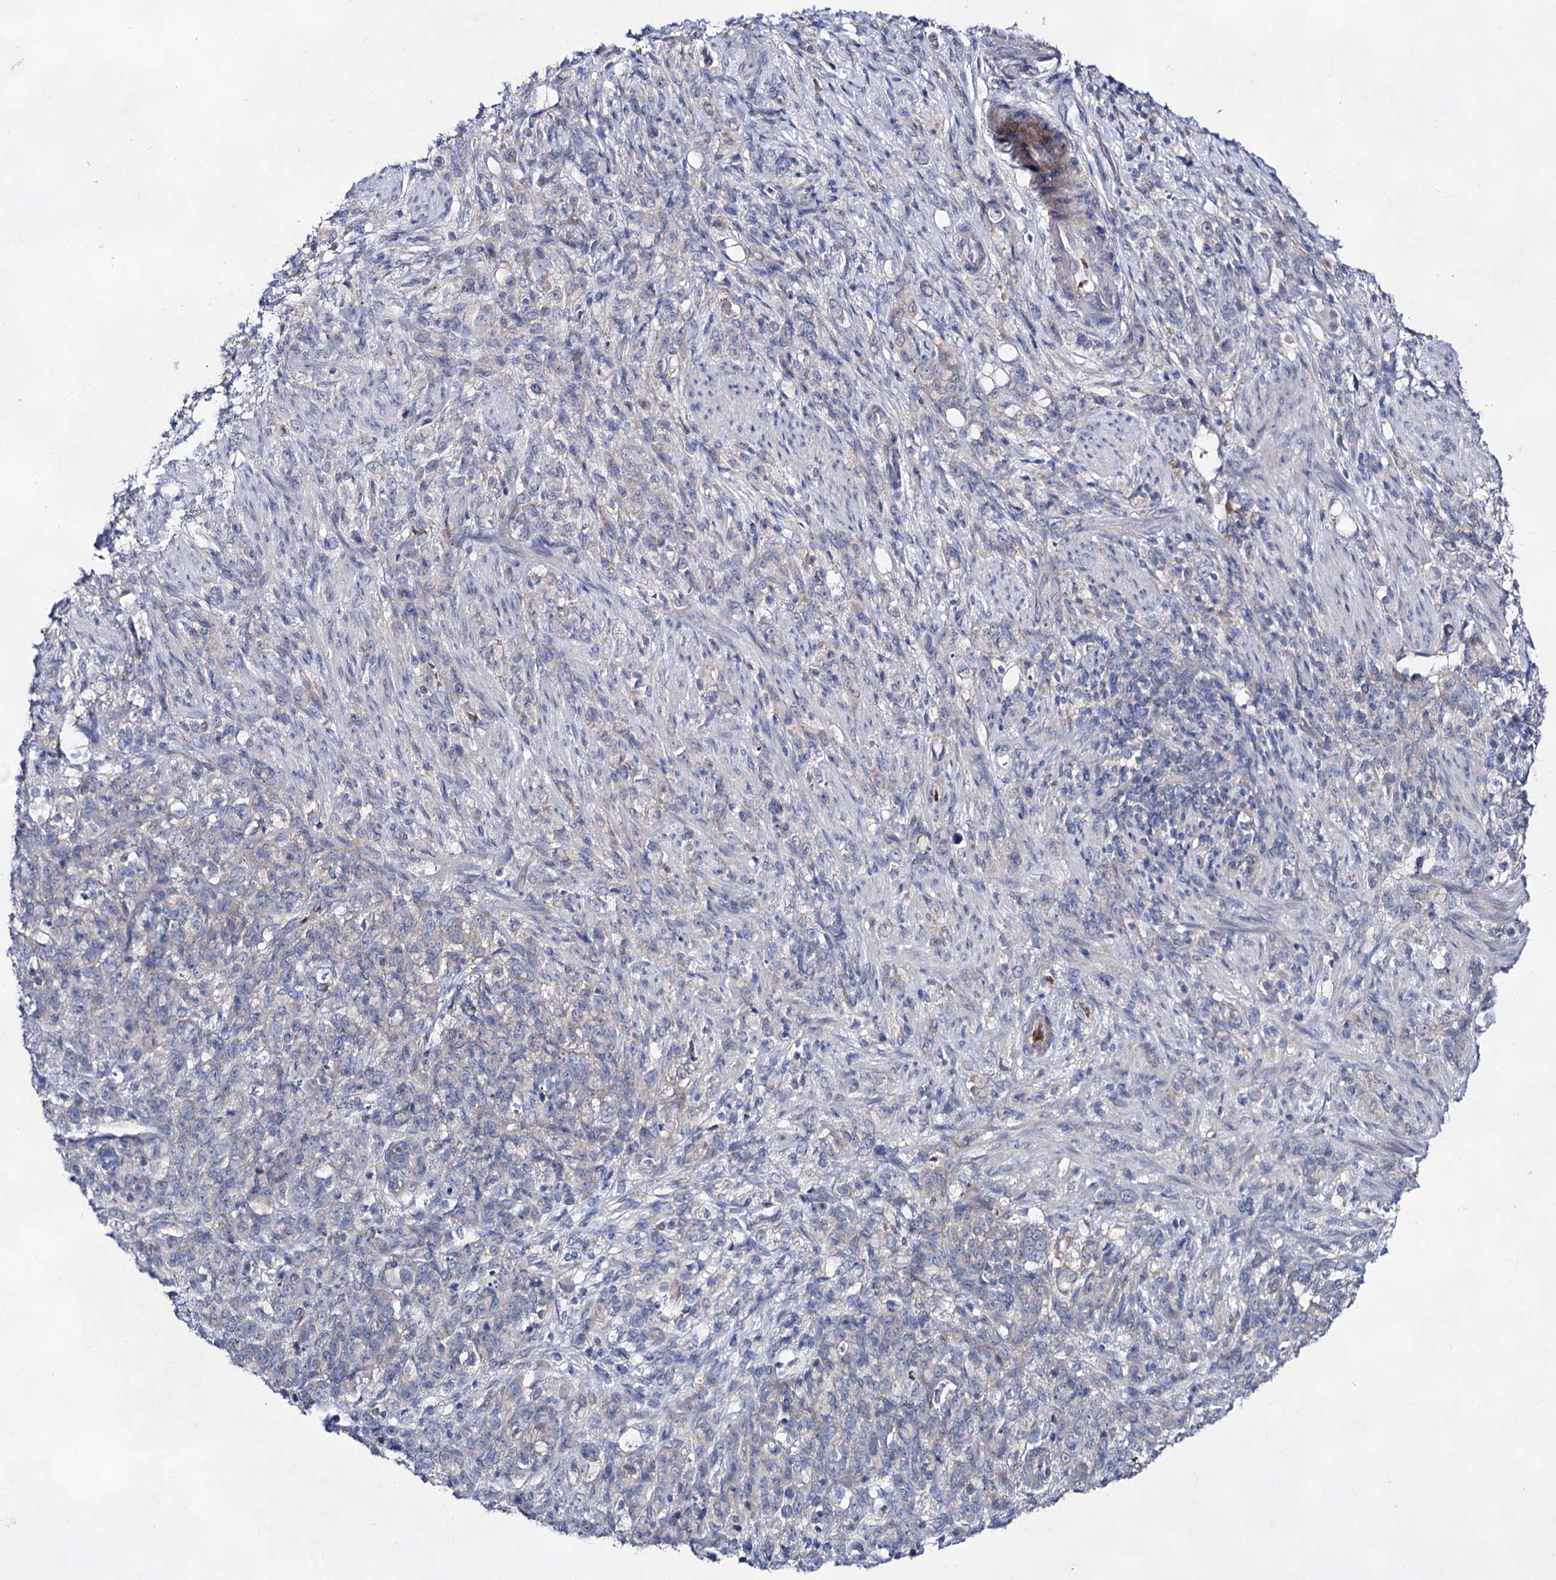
{"staining": {"intensity": "negative", "quantity": "none", "location": "none"}, "tissue": "stomach cancer", "cell_type": "Tumor cells", "image_type": "cancer", "snomed": [{"axis": "morphology", "description": "Adenocarcinoma, NOS"}, {"axis": "topography", "description": "Stomach"}], "caption": "The image displays no staining of tumor cells in stomach cancer.", "gene": "PLIN1", "patient": {"sex": "female", "age": 79}}